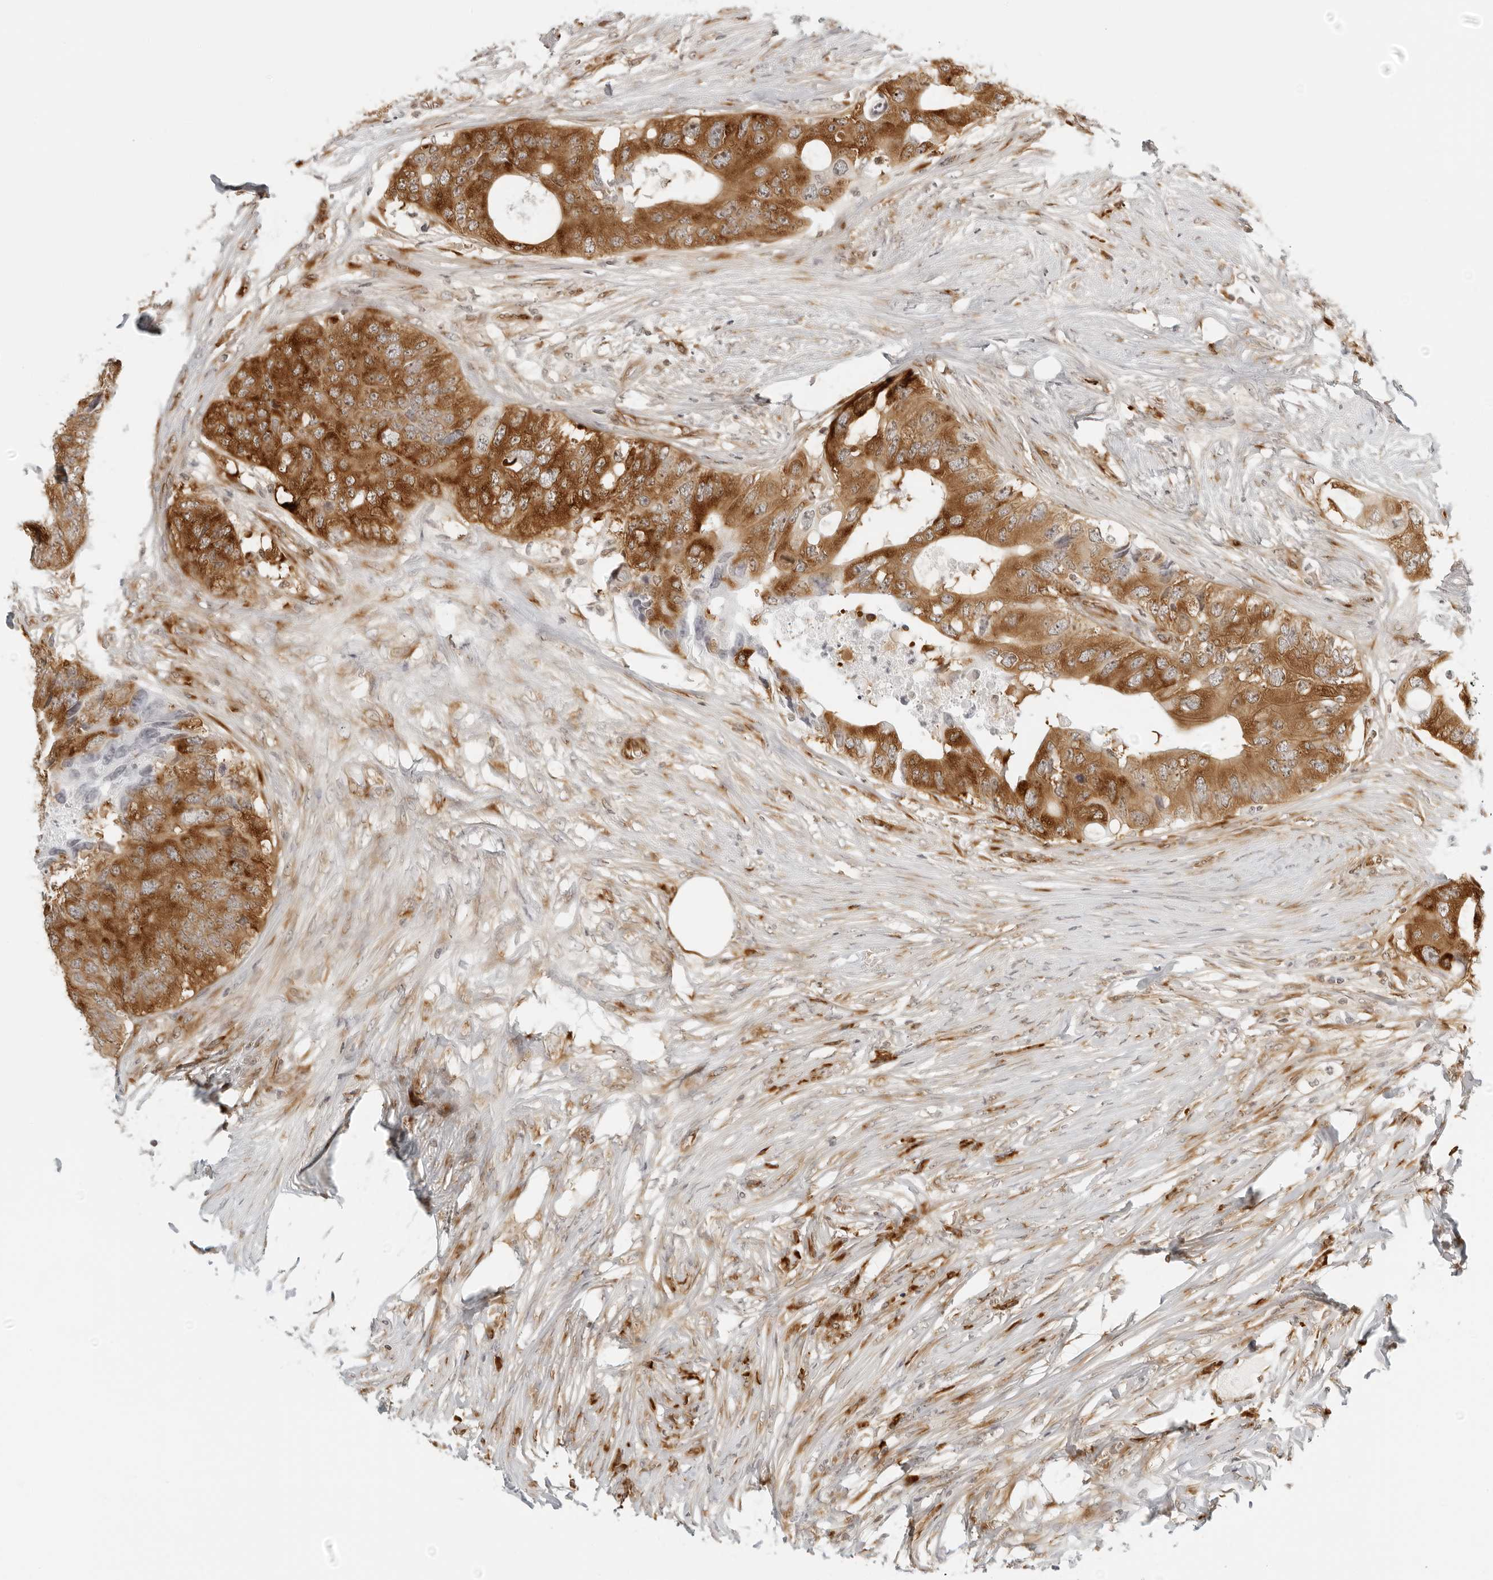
{"staining": {"intensity": "strong", "quantity": ">75%", "location": "cytoplasmic/membranous"}, "tissue": "colorectal cancer", "cell_type": "Tumor cells", "image_type": "cancer", "snomed": [{"axis": "morphology", "description": "Adenocarcinoma, NOS"}, {"axis": "topography", "description": "Colon"}], "caption": "Immunohistochemical staining of human colorectal cancer (adenocarcinoma) demonstrates strong cytoplasmic/membranous protein expression in about >75% of tumor cells. (IHC, brightfield microscopy, high magnification).", "gene": "EIF4G1", "patient": {"sex": "male", "age": 71}}